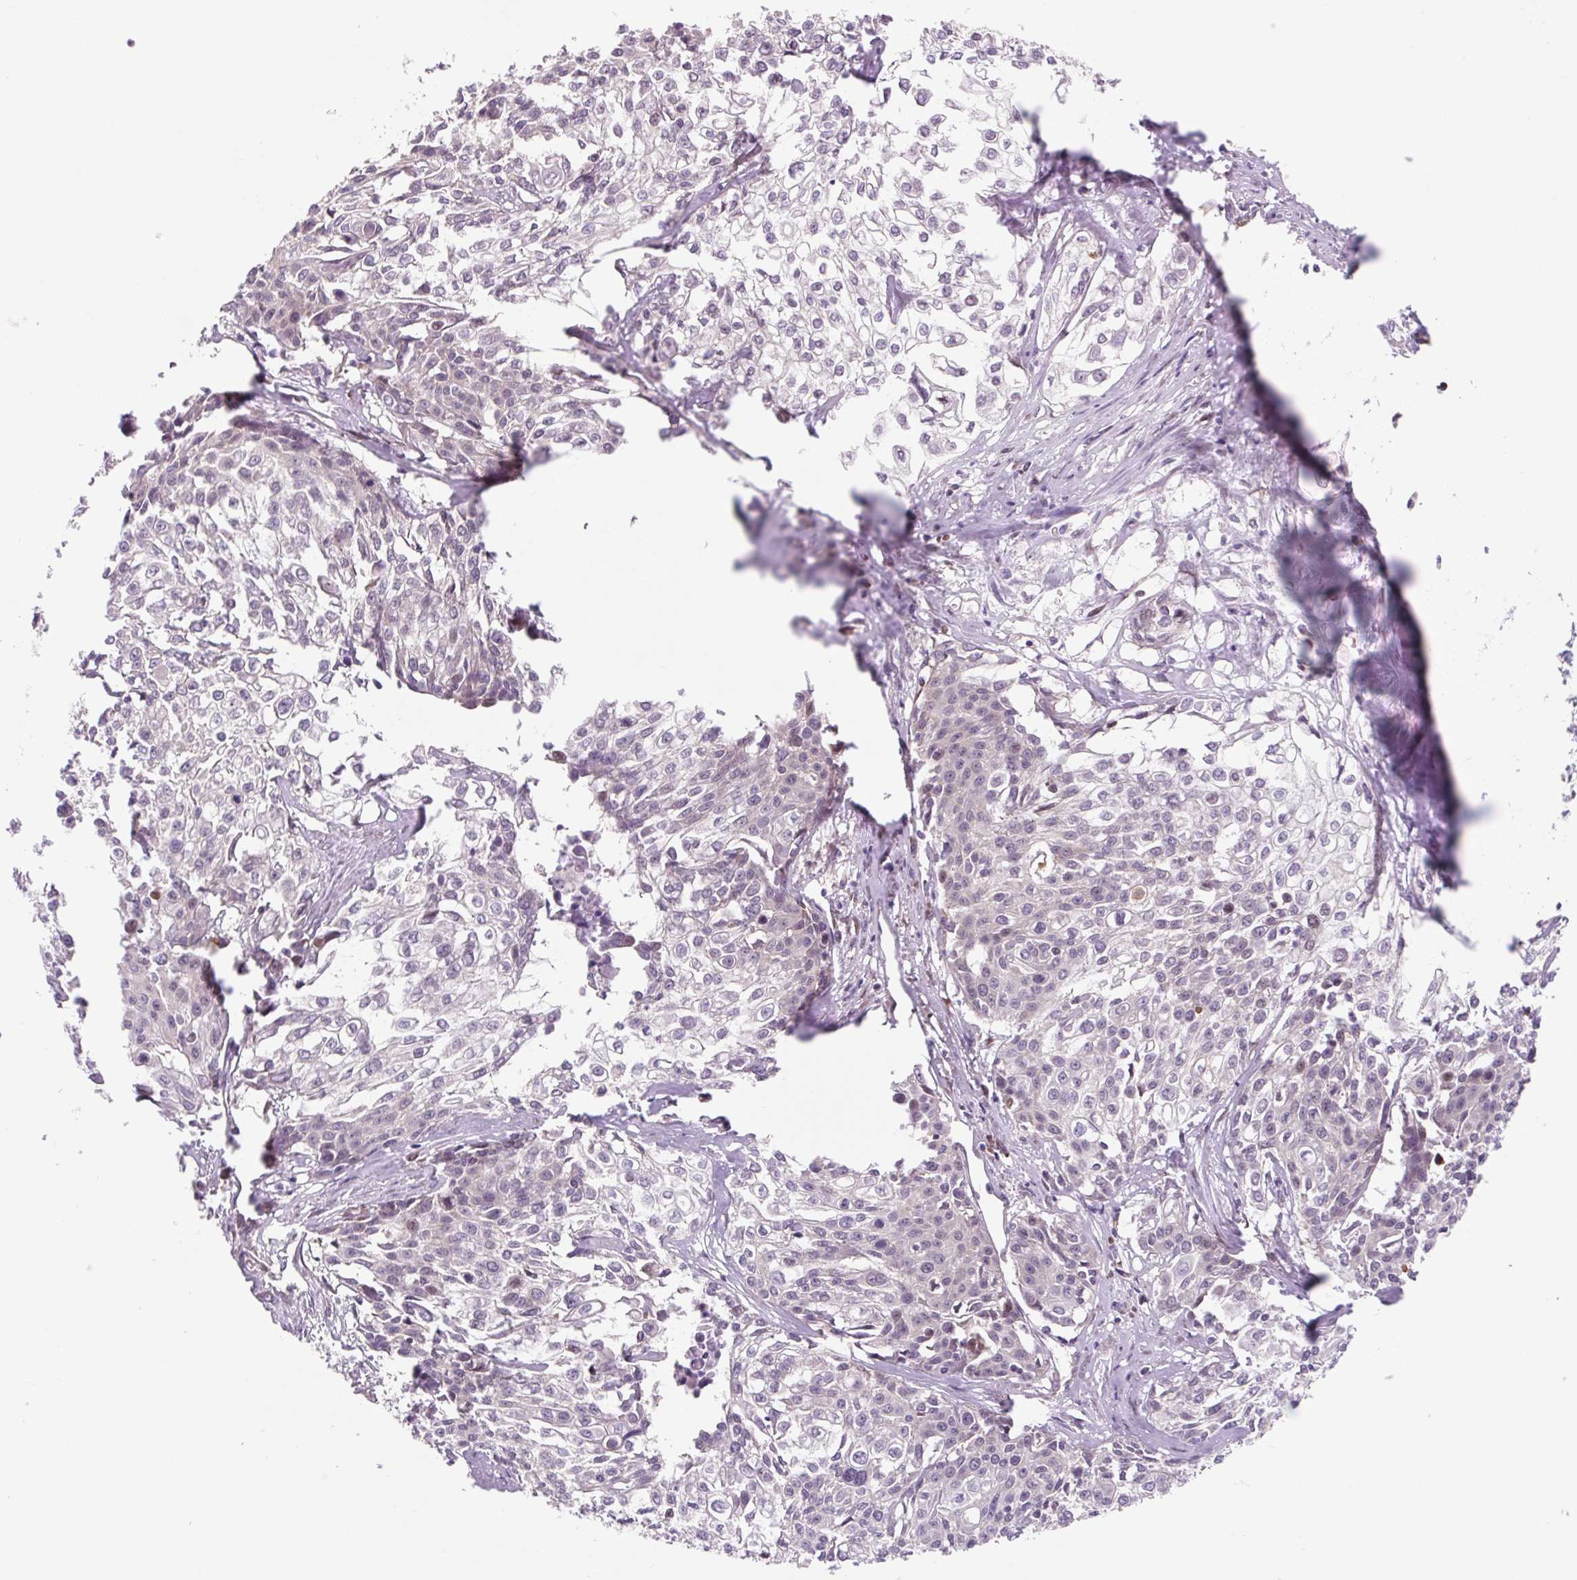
{"staining": {"intensity": "negative", "quantity": "none", "location": "none"}, "tissue": "cervical cancer", "cell_type": "Tumor cells", "image_type": "cancer", "snomed": [{"axis": "morphology", "description": "Squamous cell carcinoma, NOS"}, {"axis": "topography", "description": "Cervix"}], "caption": "An image of human cervical cancer is negative for staining in tumor cells.", "gene": "HFE", "patient": {"sex": "female", "age": 39}}